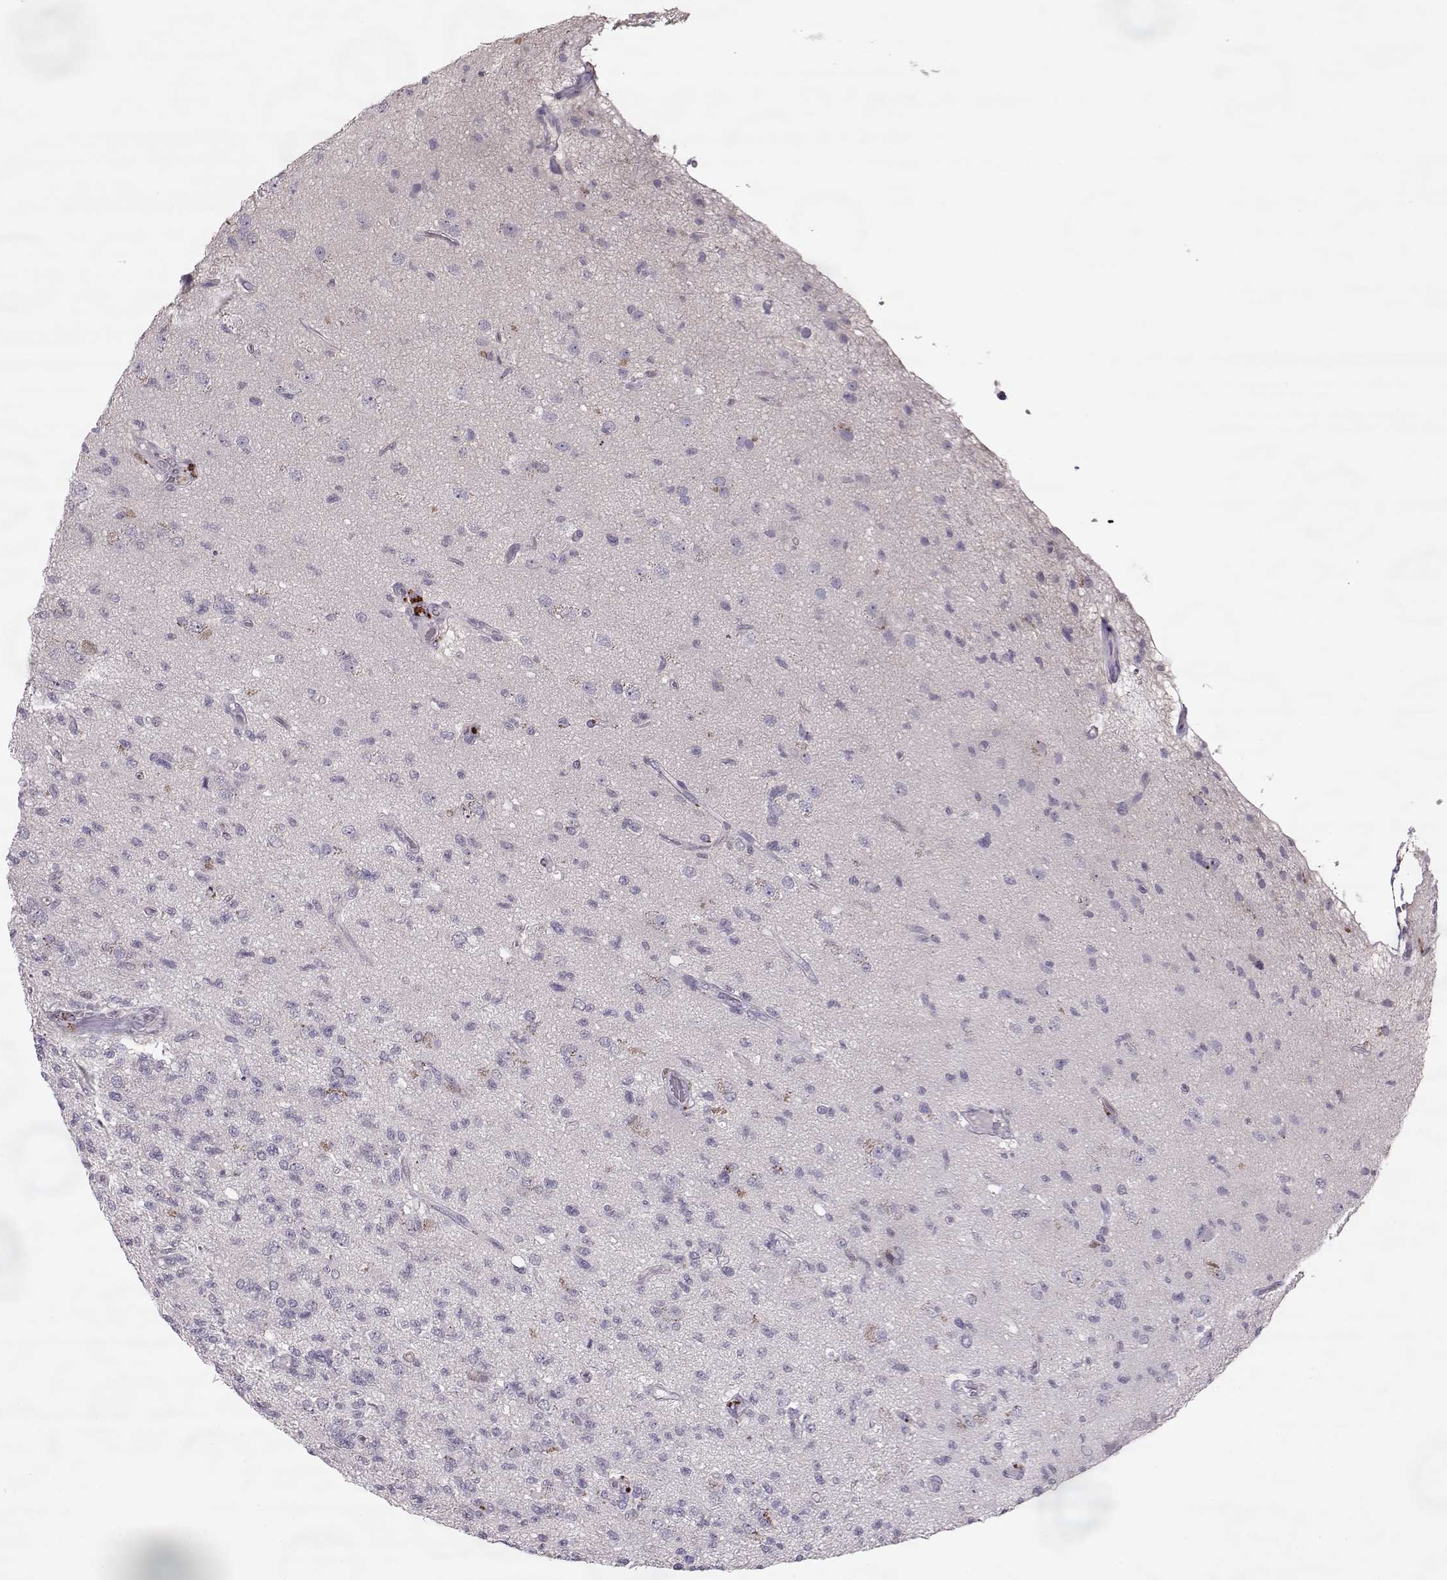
{"staining": {"intensity": "negative", "quantity": "none", "location": "none"}, "tissue": "glioma", "cell_type": "Tumor cells", "image_type": "cancer", "snomed": [{"axis": "morphology", "description": "Glioma, malignant, High grade"}, {"axis": "topography", "description": "Brain"}], "caption": "Immunohistochemical staining of glioma demonstrates no significant staining in tumor cells.", "gene": "ACOT11", "patient": {"sex": "male", "age": 56}}